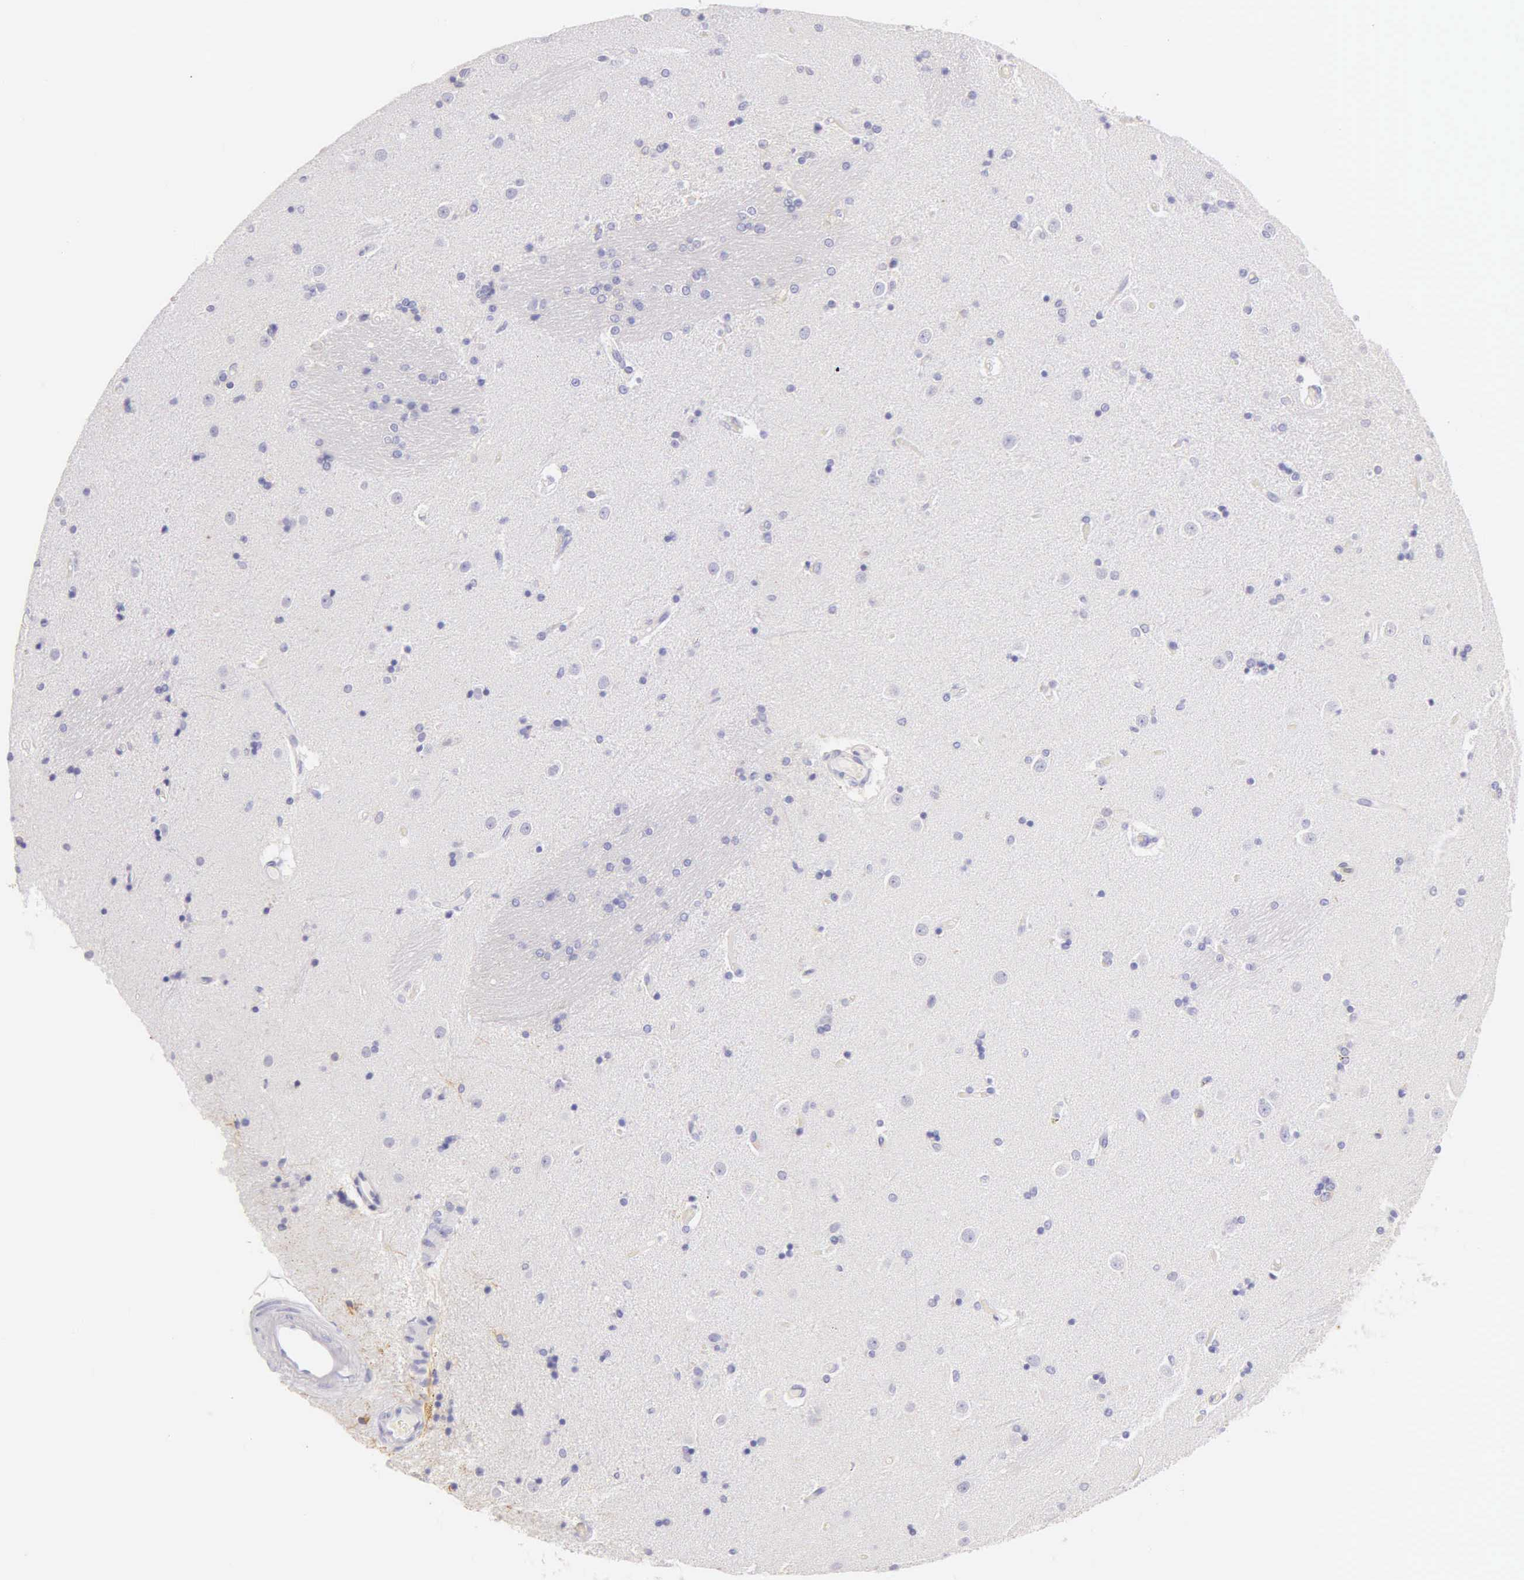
{"staining": {"intensity": "negative", "quantity": "none", "location": "none"}, "tissue": "caudate", "cell_type": "Glial cells", "image_type": "normal", "snomed": [{"axis": "morphology", "description": "Normal tissue, NOS"}, {"axis": "topography", "description": "Lateral ventricle wall"}], "caption": "Protein analysis of benign caudate demonstrates no significant positivity in glial cells. The staining is performed using DAB brown chromogen with nuclei counter-stained in using hematoxylin.", "gene": "KRT14", "patient": {"sex": "female", "age": 54}}